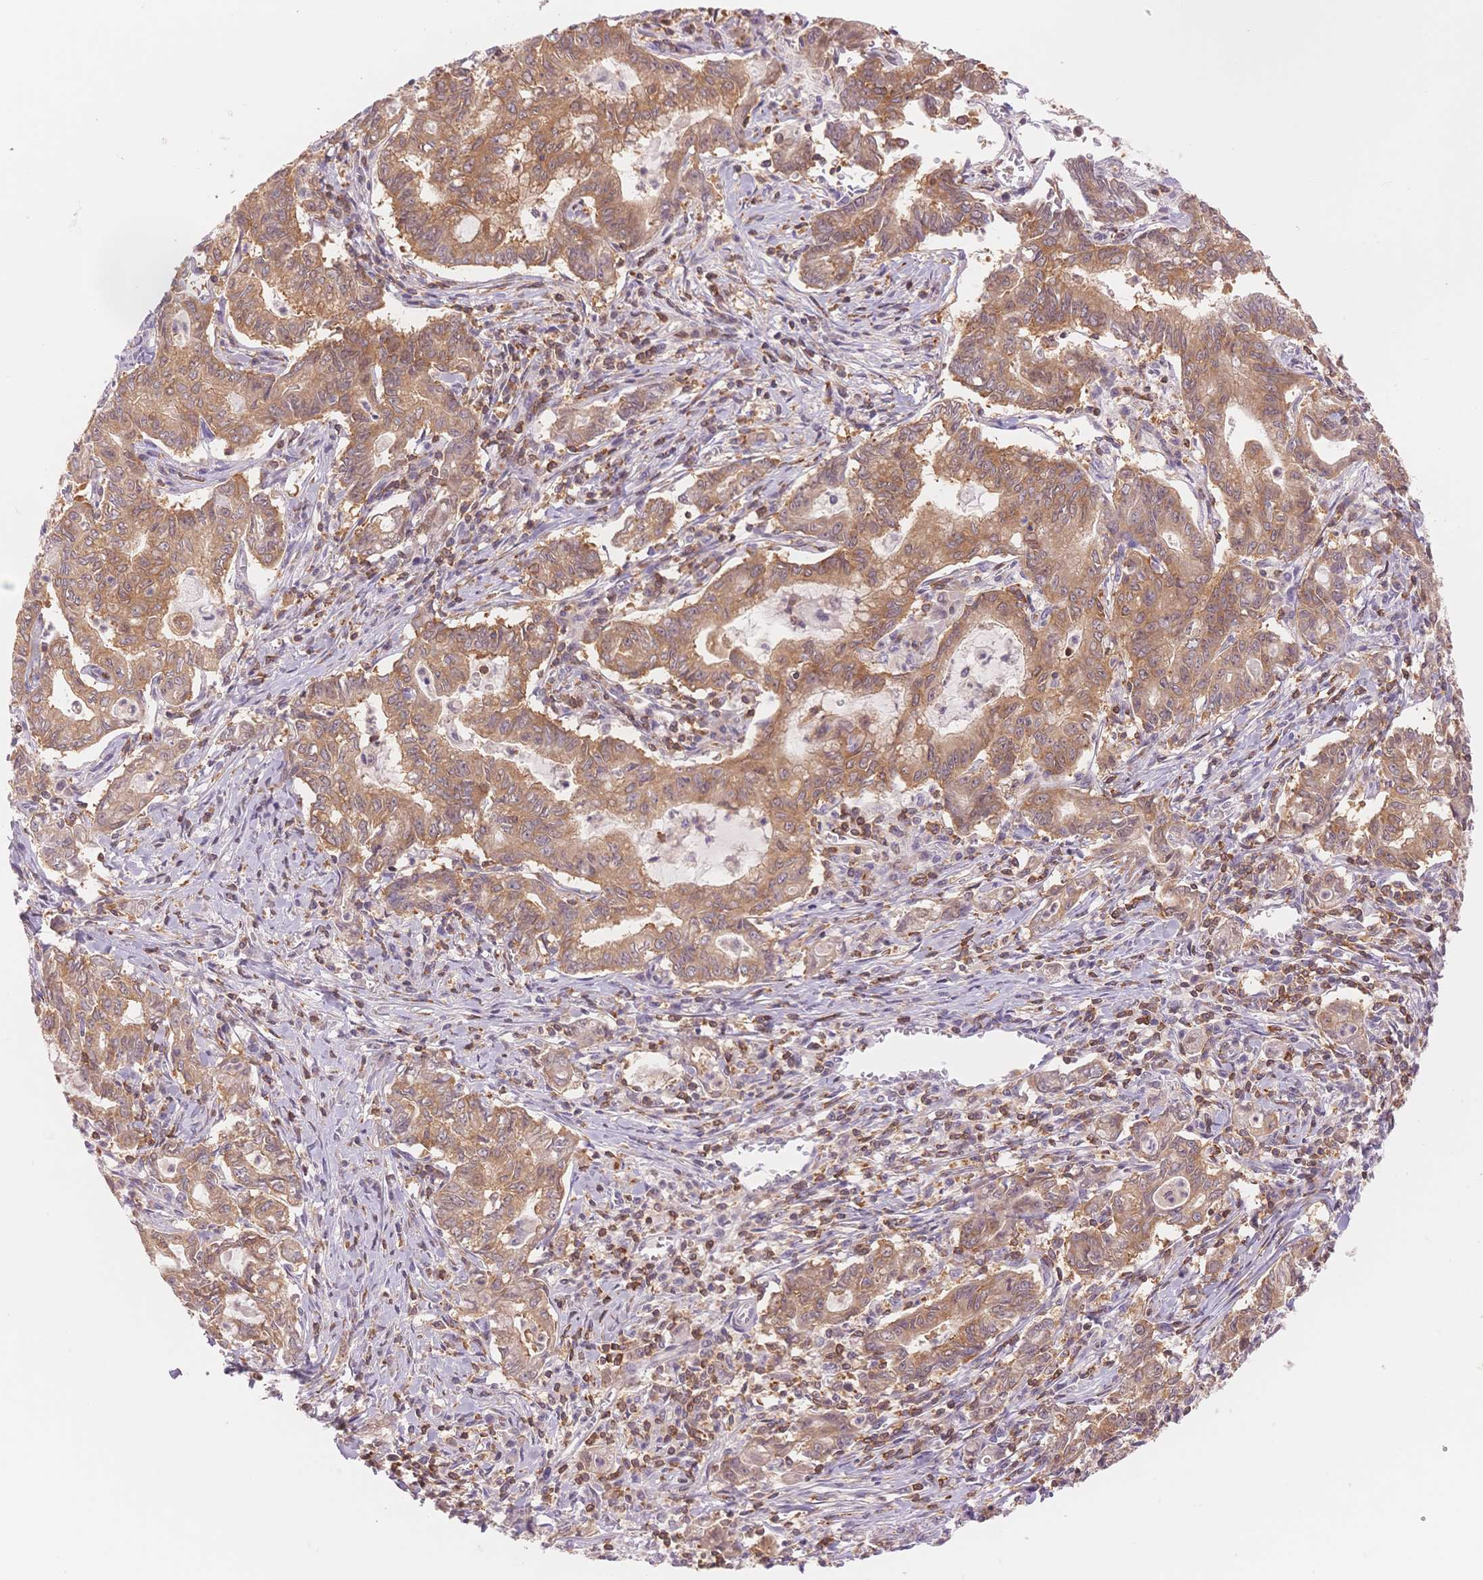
{"staining": {"intensity": "moderate", "quantity": ">75%", "location": "cytoplasmic/membranous"}, "tissue": "stomach cancer", "cell_type": "Tumor cells", "image_type": "cancer", "snomed": [{"axis": "morphology", "description": "Adenocarcinoma, NOS"}, {"axis": "topography", "description": "Stomach, upper"}], "caption": "Approximately >75% of tumor cells in human stomach cancer (adenocarcinoma) display moderate cytoplasmic/membranous protein expression as visualized by brown immunohistochemical staining.", "gene": "STK39", "patient": {"sex": "female", "age": 79}}